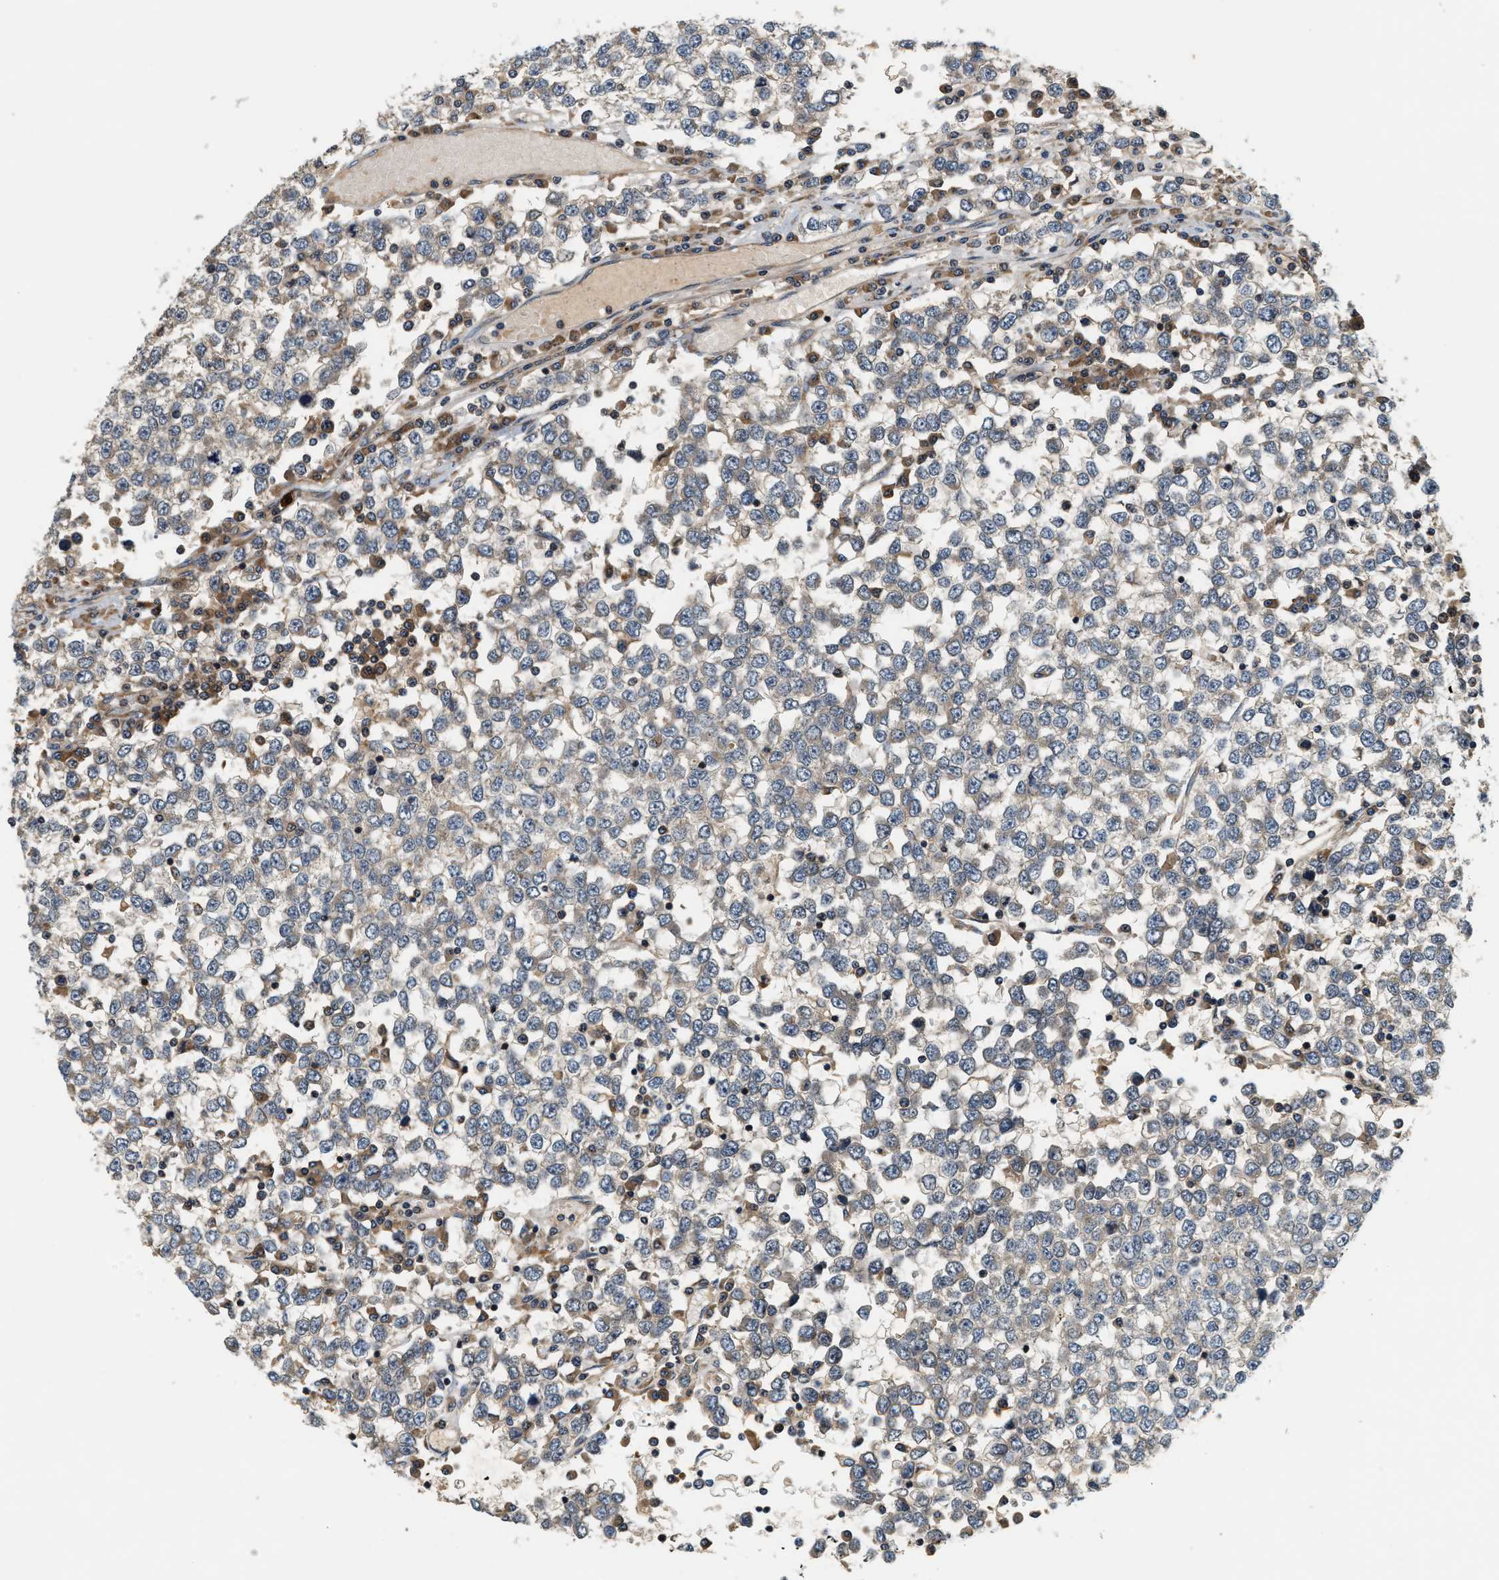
{"staining": {"intensity": "weak", "quantity": "<25%", "location": "cytoplasmic/membranous"}, "tissue": "testis cancer", "cell_type": "Tumor cells", "image_type": "cancer", "snomed": [{"axis": "morphology", "description": "Seminoma, NOS"}, {"axis": "topography", "description": "Testis"}], "caption": "An immunohistochemistry (IHC) image of seminoma (testis) is shown. There is no staining in tumor cells of seminoma (testis).", "gene": "SAMD9", "patient": {"sex": "male", "age": 65}}